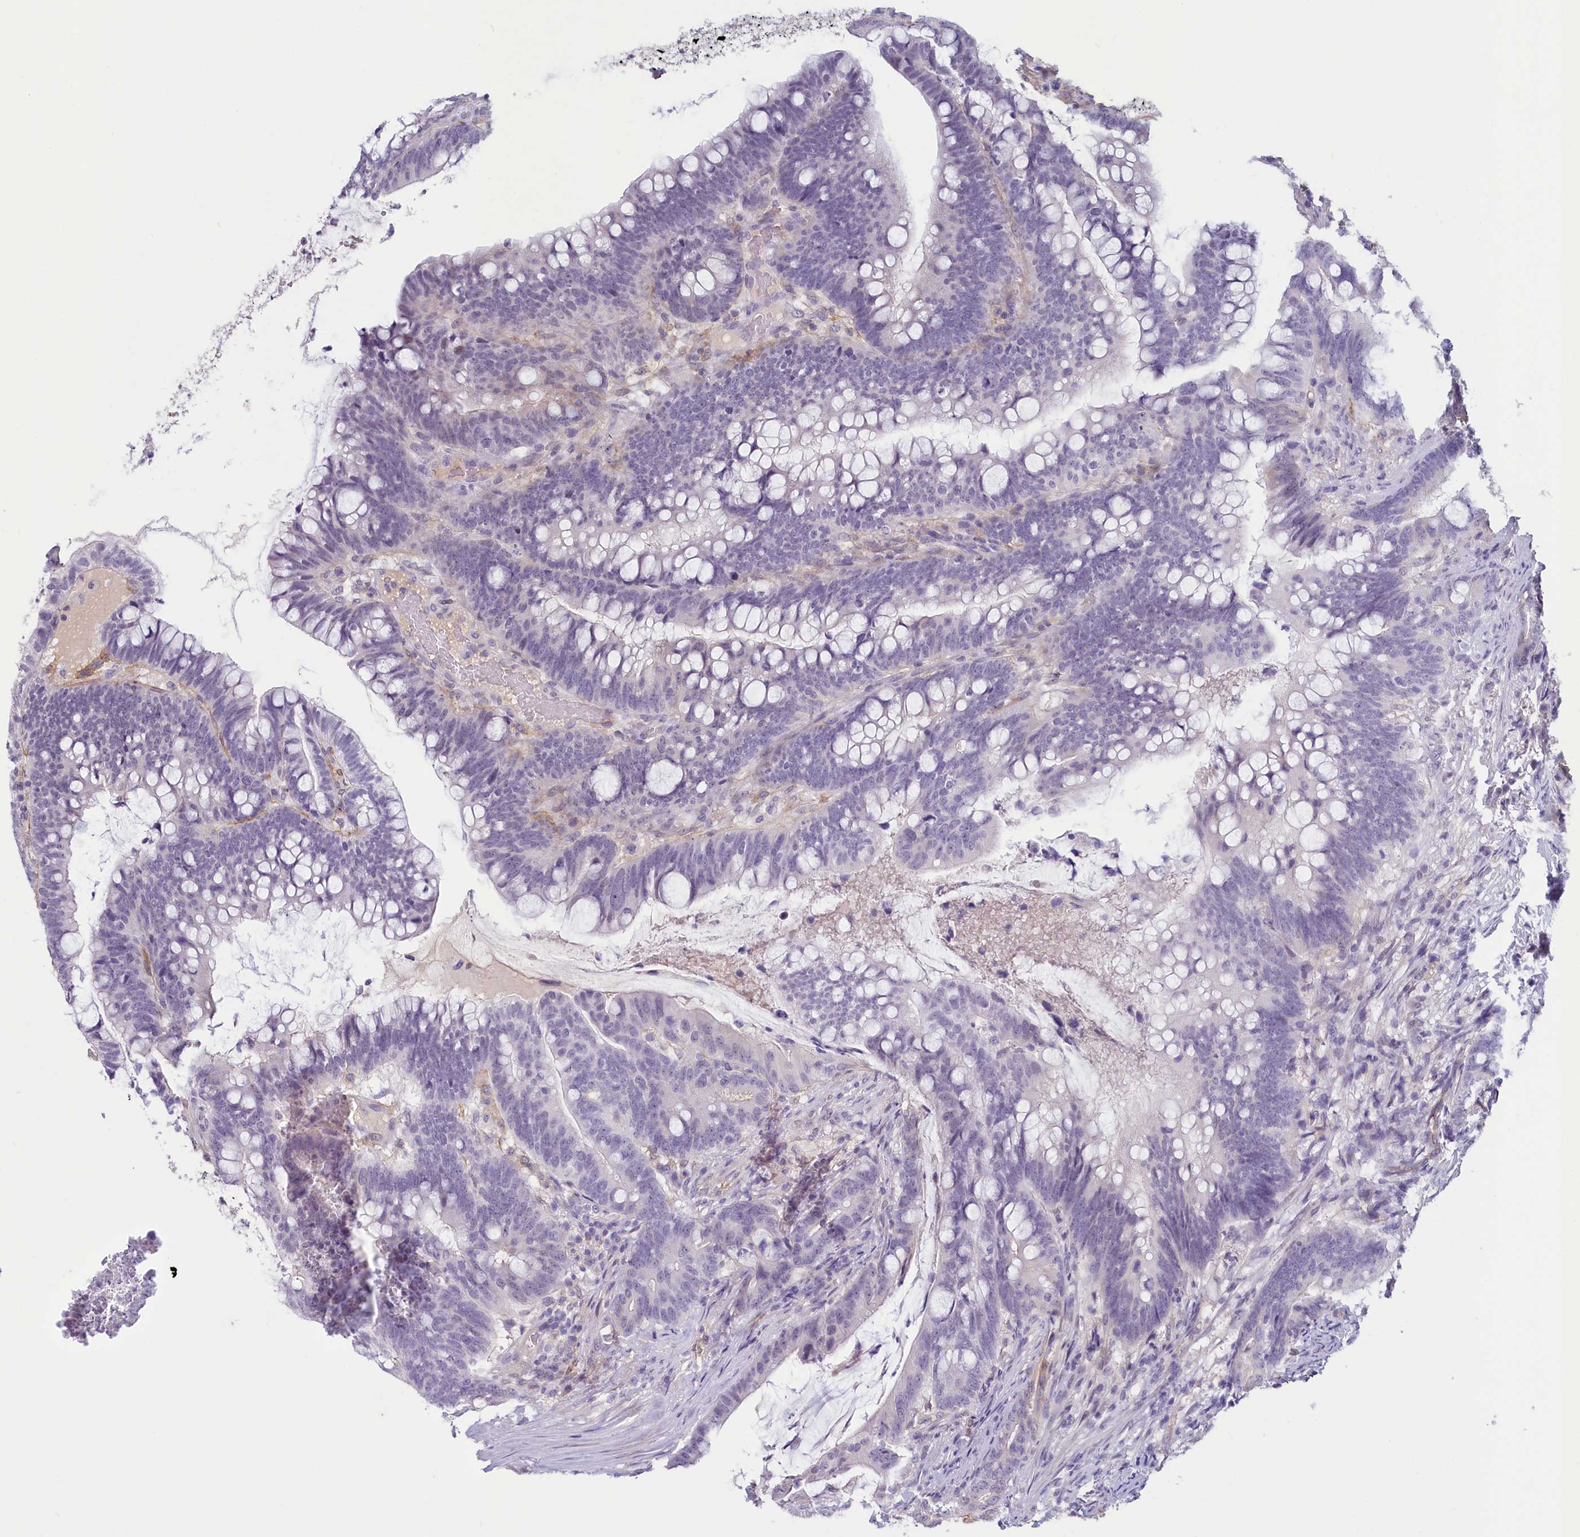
{"staining": {"intensity": "negative", "quantity": "none", "location": "none"}, "tissue": "colorectal cancer", "cell_type": "Tumor cells", "image_type": "cancer", "snomed": [{"axis": "morphology", "description": "Adenocarcinoma, NOS"}, {"axis": "topography", "description": "Colon"}], "caption": "Immunohistochemistry (IHC) photomicrograph of neoplastic tissue: colorectal adenocarcinoma stained with DAB (3,3'-diaminobenzidine) exhibits no significant protein expression in tumor cells.", "gene": "PROCR", "patient": {"sex": "female", "age": 66}}